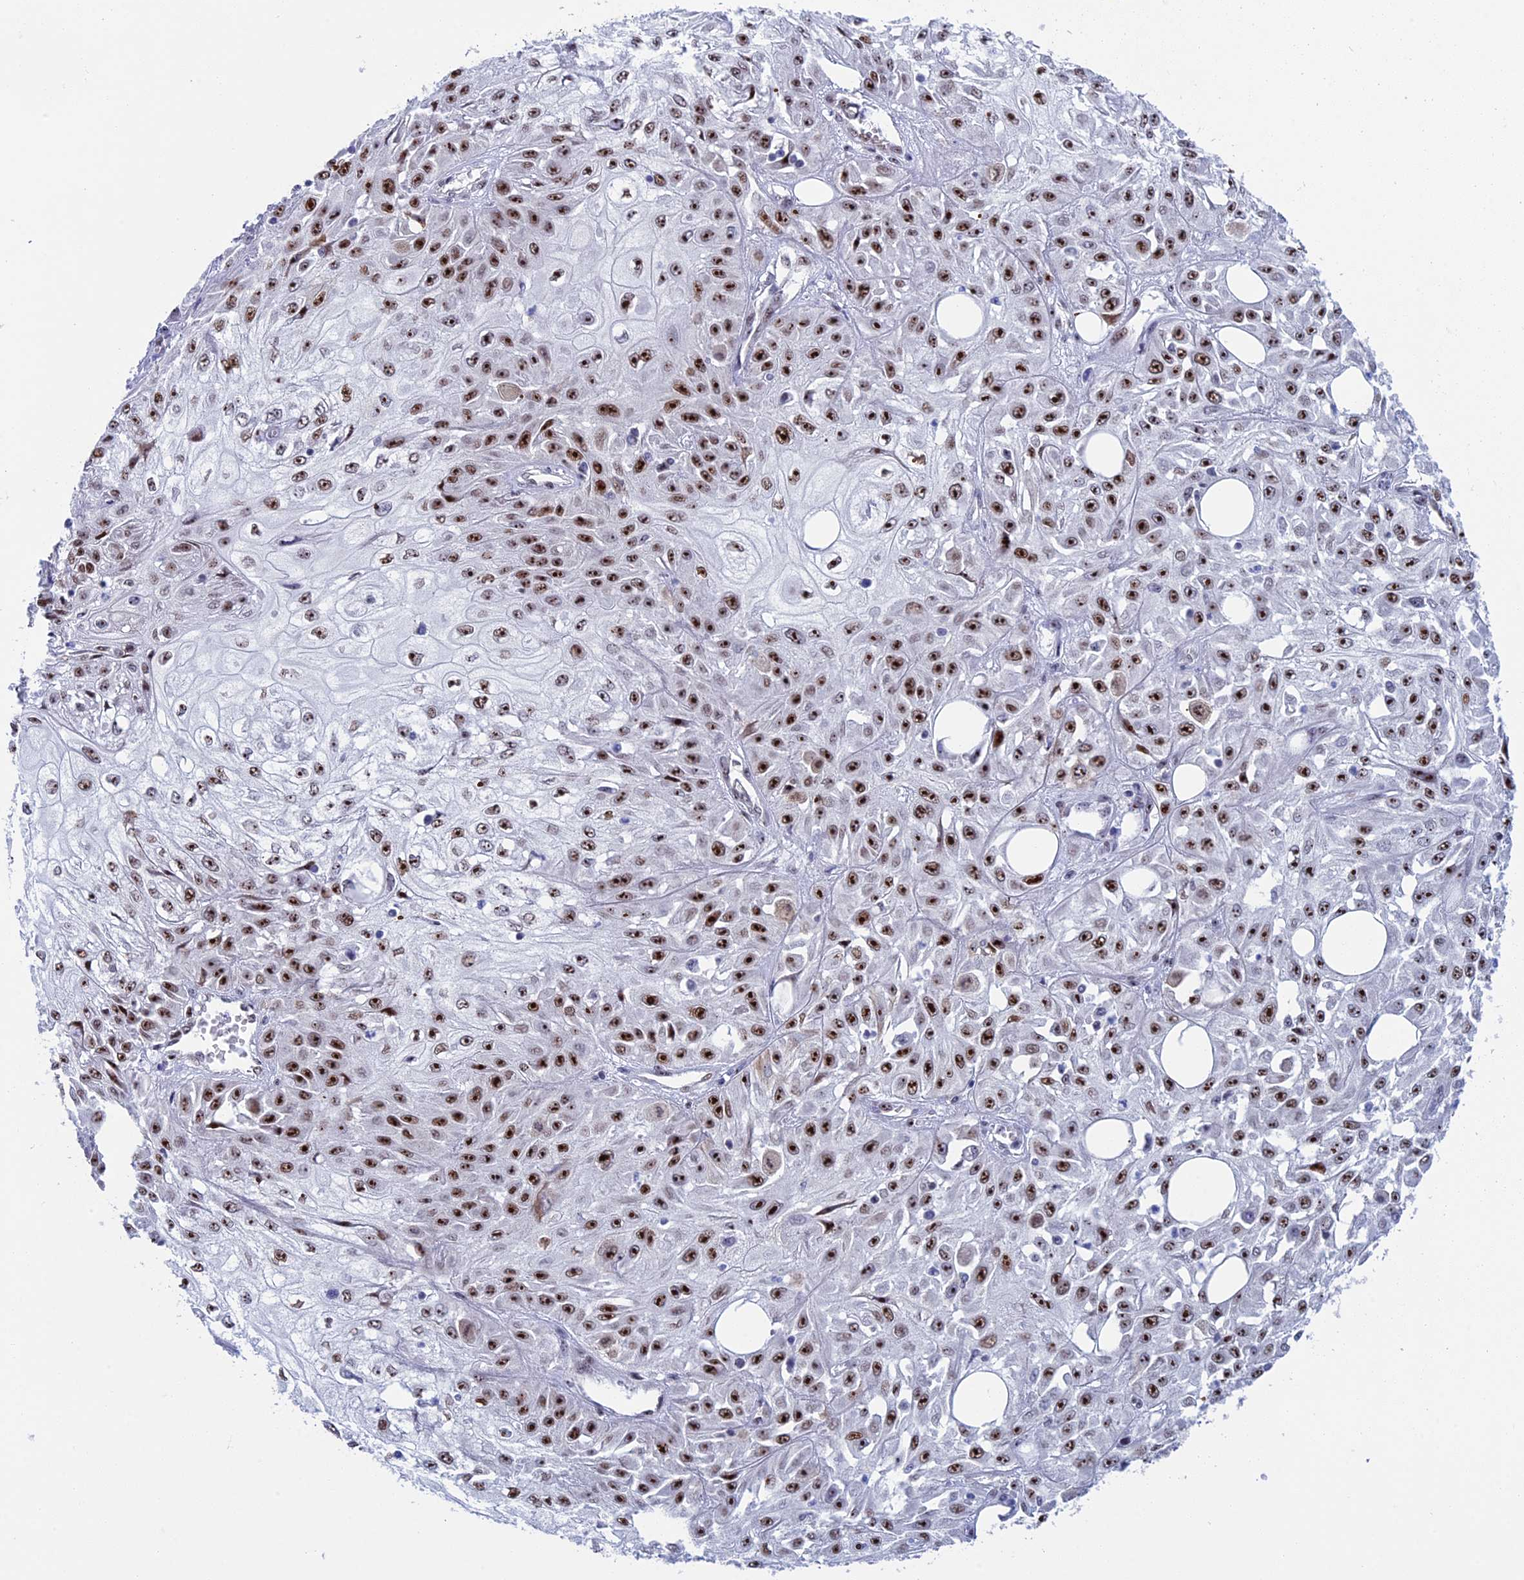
{"staining": {"intensity": "strong", "quantity": ">75%", "location": "nuclear"}, "tissue": "skin cancer", "cell_type": "Tumor cells", "image_type": "cancer", "snomed": [{"axis": "morphology", "description": "Squamous cell carcinoma, NOS"}, {"axis": "morphology", "description": "Squamous cell carcinoma, metastatic, NOS"}, {"axis": "topography", "description": "Skin"}, {"axis": "topography", "description": "Lymph node"}], "caption": "IHC (DAB) staining of skin cancer reveals strong nuclear protein positivity in about >75% of tumor cells.", "gene": "CCDC86", "patient": {"sex": "male", "age": 75}}